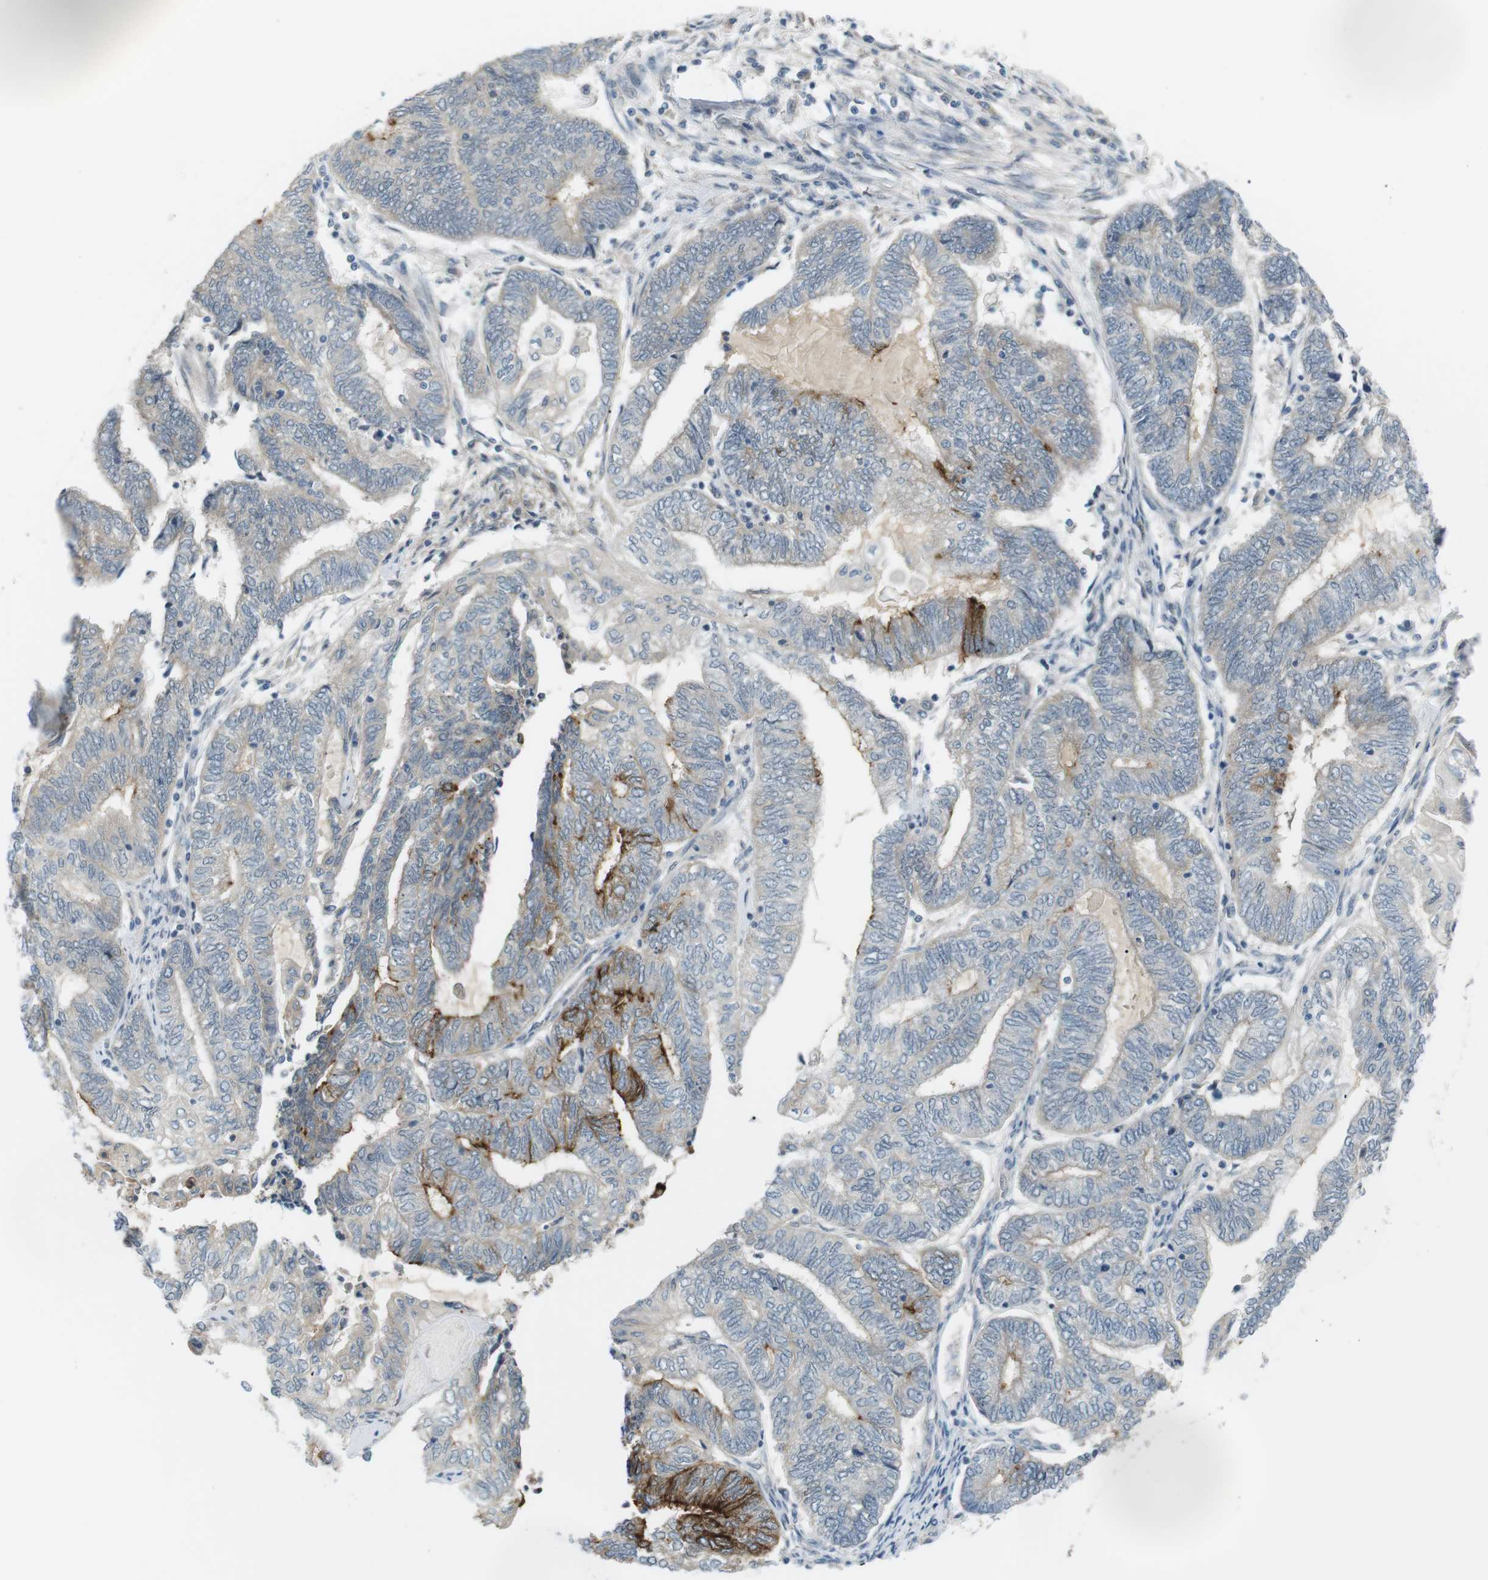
{"staining": {"intensity": "strong", "quantity": "<25%", "location": "cytoplasmic/membranous"}, "tissue": "endometrial cancer", "cell_type": "Tumor cells", "image_type": "cancer", "snomed": [{"axis": "morphology", "description": "Adenocarcinoma, NOS"}, {"axis": "topography", "description": "Uterus"}, {"axis": "topography", "description": "Endometrium"}], "caption": "Human adenocarcinoma (endometrial) stained for a protein (brown) reveals strong cytoplasmic/membranous positive staining in approximately <25% of tumor cells.", "gene": "RTN3", "patient": {"sex": "female", "age": 70}}